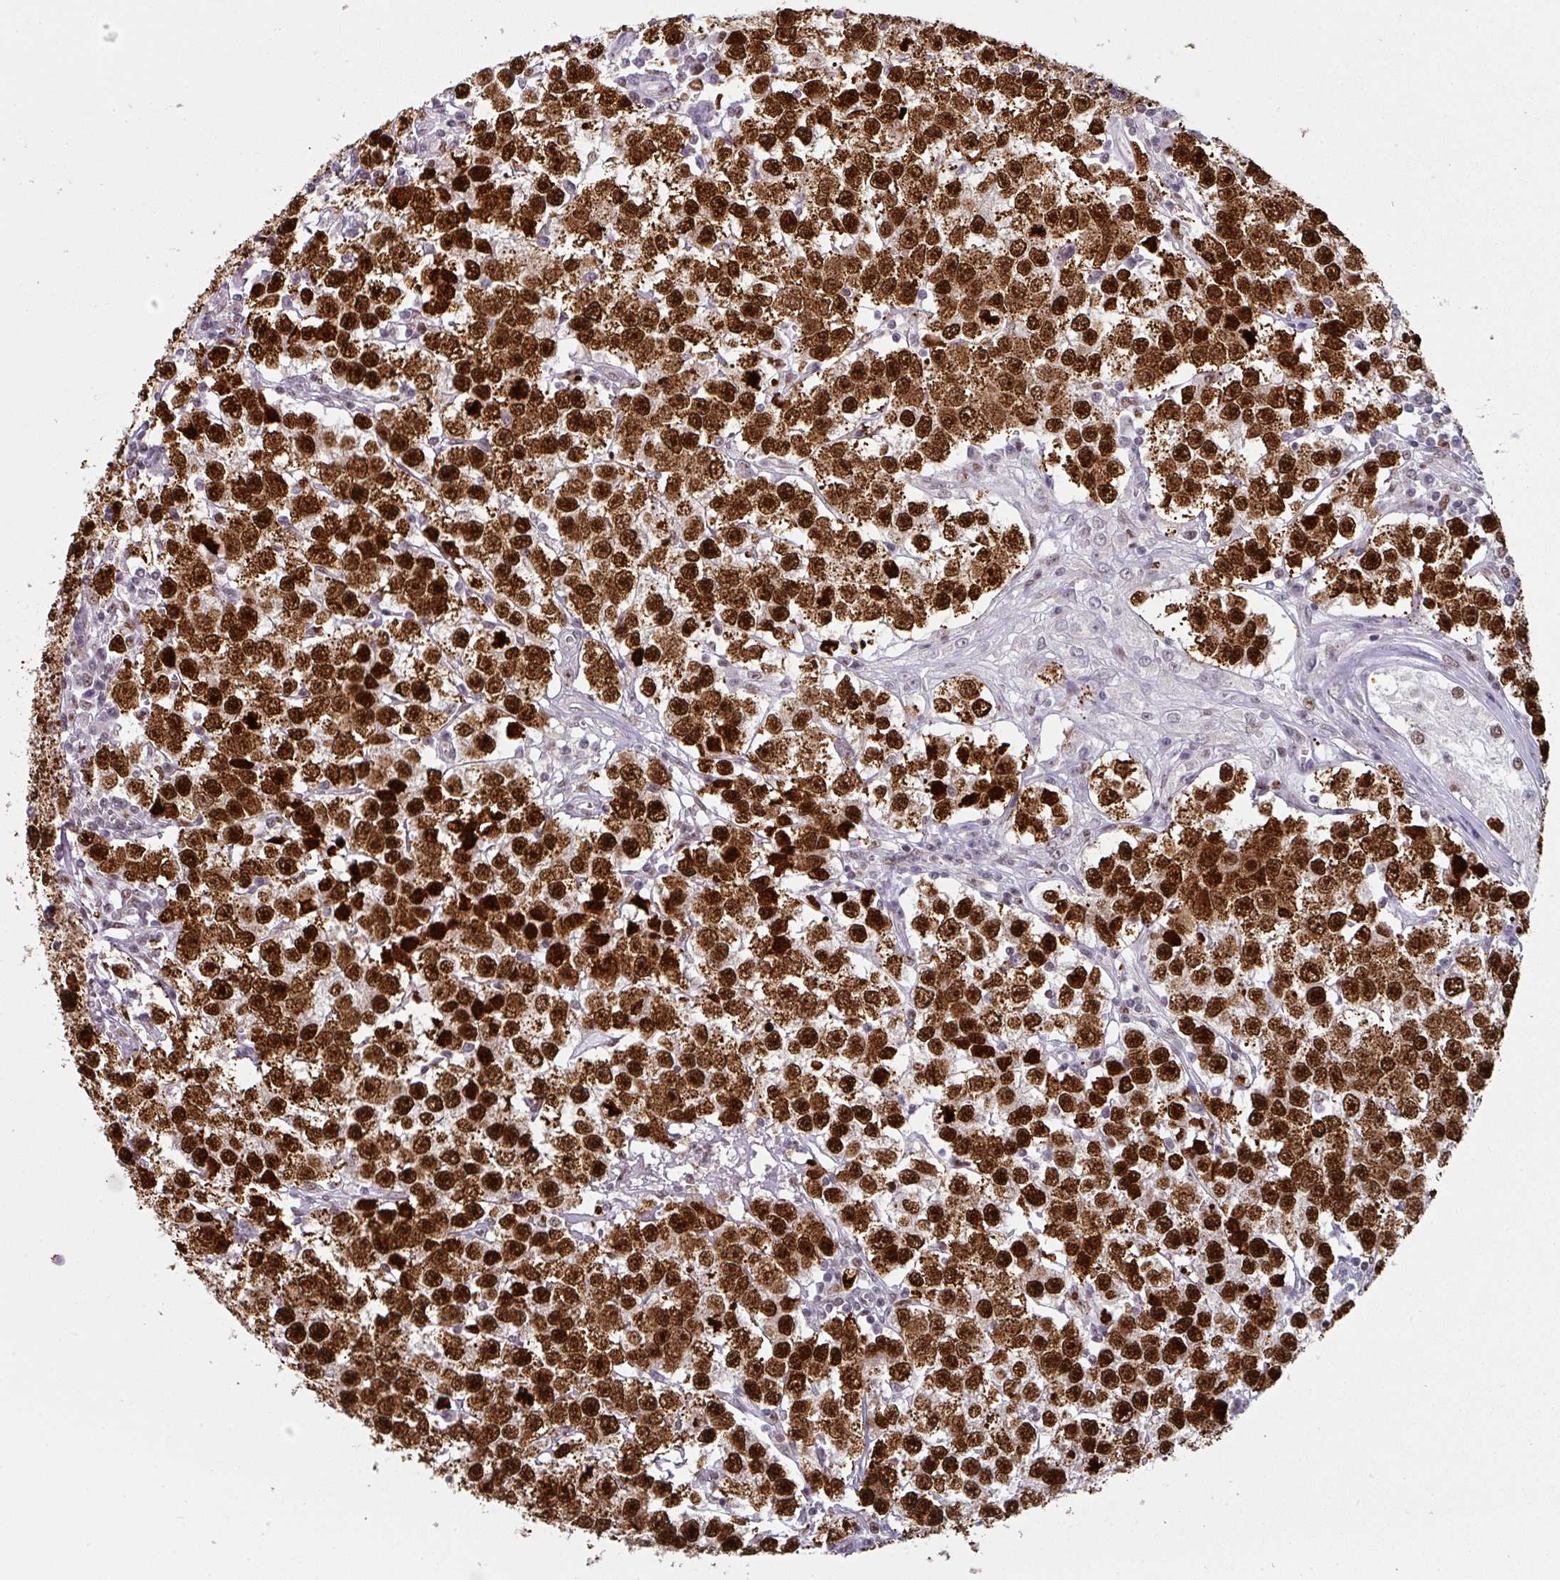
{"staining": {"intensity": "strong", "quantity": ">75%", "location": "nuclear"}, "tissue": "testis cancer", "cell_type": "Tumor cells", "image_type": "cancer", "snomed": [{"axis": "morphology", "description": "Seminoma, NOS"}, {"axis": "topography", "description": "Testis"}], "caption": "Strong nuclear protein staining is present in about >75% of tumor cells in testis cancer. (brown staining indicates protein expression, while blue staining denotes nuclei).", "gene": "RAD50", "patient": {"sex": "male", "age": 34}}